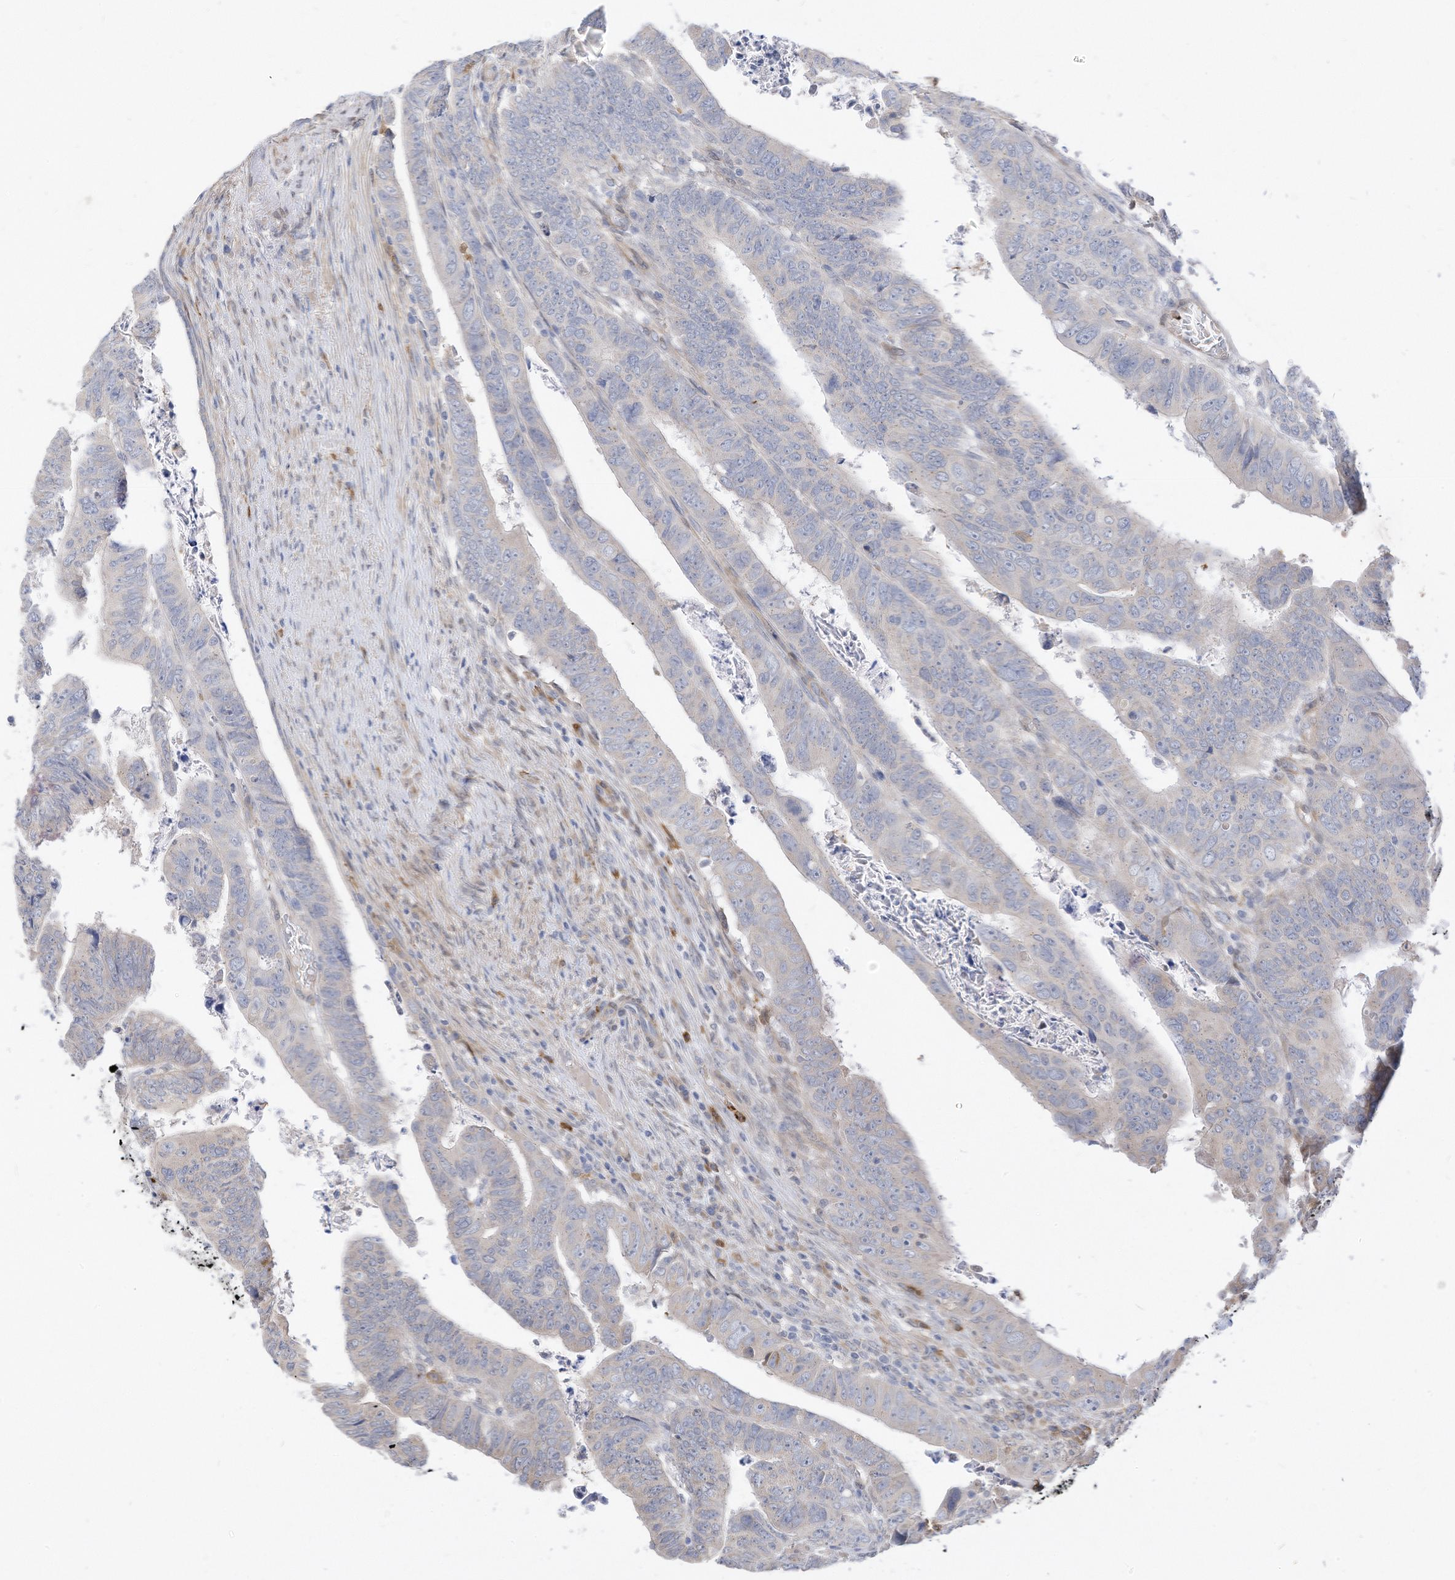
{"staining": {"intensity": "negative", "quantity": "none", "location": "none"}, "tissue": "colorectal cancer", "cell_type": "Tumor cells", "image_type": "cancer", "snomed": [{"axis": "morphology", "description": "Normal tissue, NOS"}, {"axis": "morphology", "description": "Adenocarcinoma, NOS"}, {"axis": "topography", "description": "Rectum"}], "caption": "Histopathology image shows no significant protein positivity in tumor cells of colorectal cancer (adenocarcinoma).", "gene": "ATP13A1", "patient": {"sex": "female", "age": 65}}